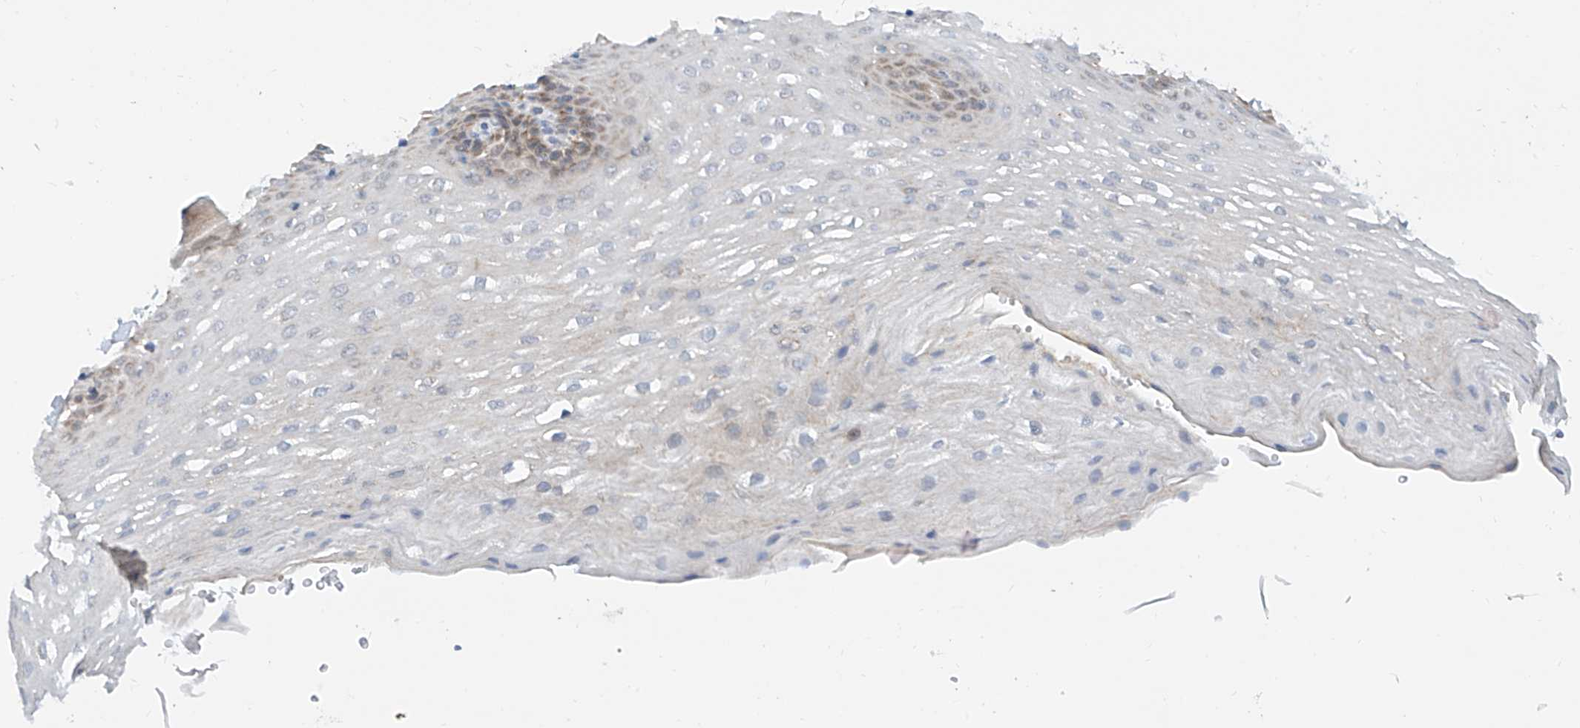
{"staining": {"intensity": "weak", "quantity": "<25%", "location": "cytoplasmic/membranous"}, "tissue": "esophagus", "cell_type": "Squamous epithelial cells", "image_type": "normal", "snomed": [{"axis": "morphology", "description": "Normal tissue, NOS"}, {"axis": "topography", "description": "Esophagus"}], "caption": "Immunohistochemistry micrograph of unremarkable esophagus stained for a protein (brown), which shows no positivity in squamous epithelial cells. (Stains: DAB IHC with hematoxylin counter stain, Microscopy: brightfield microscopy at high magnification).", "gene": "BPTF", "patient": {"sex": "female", "age": 66}}